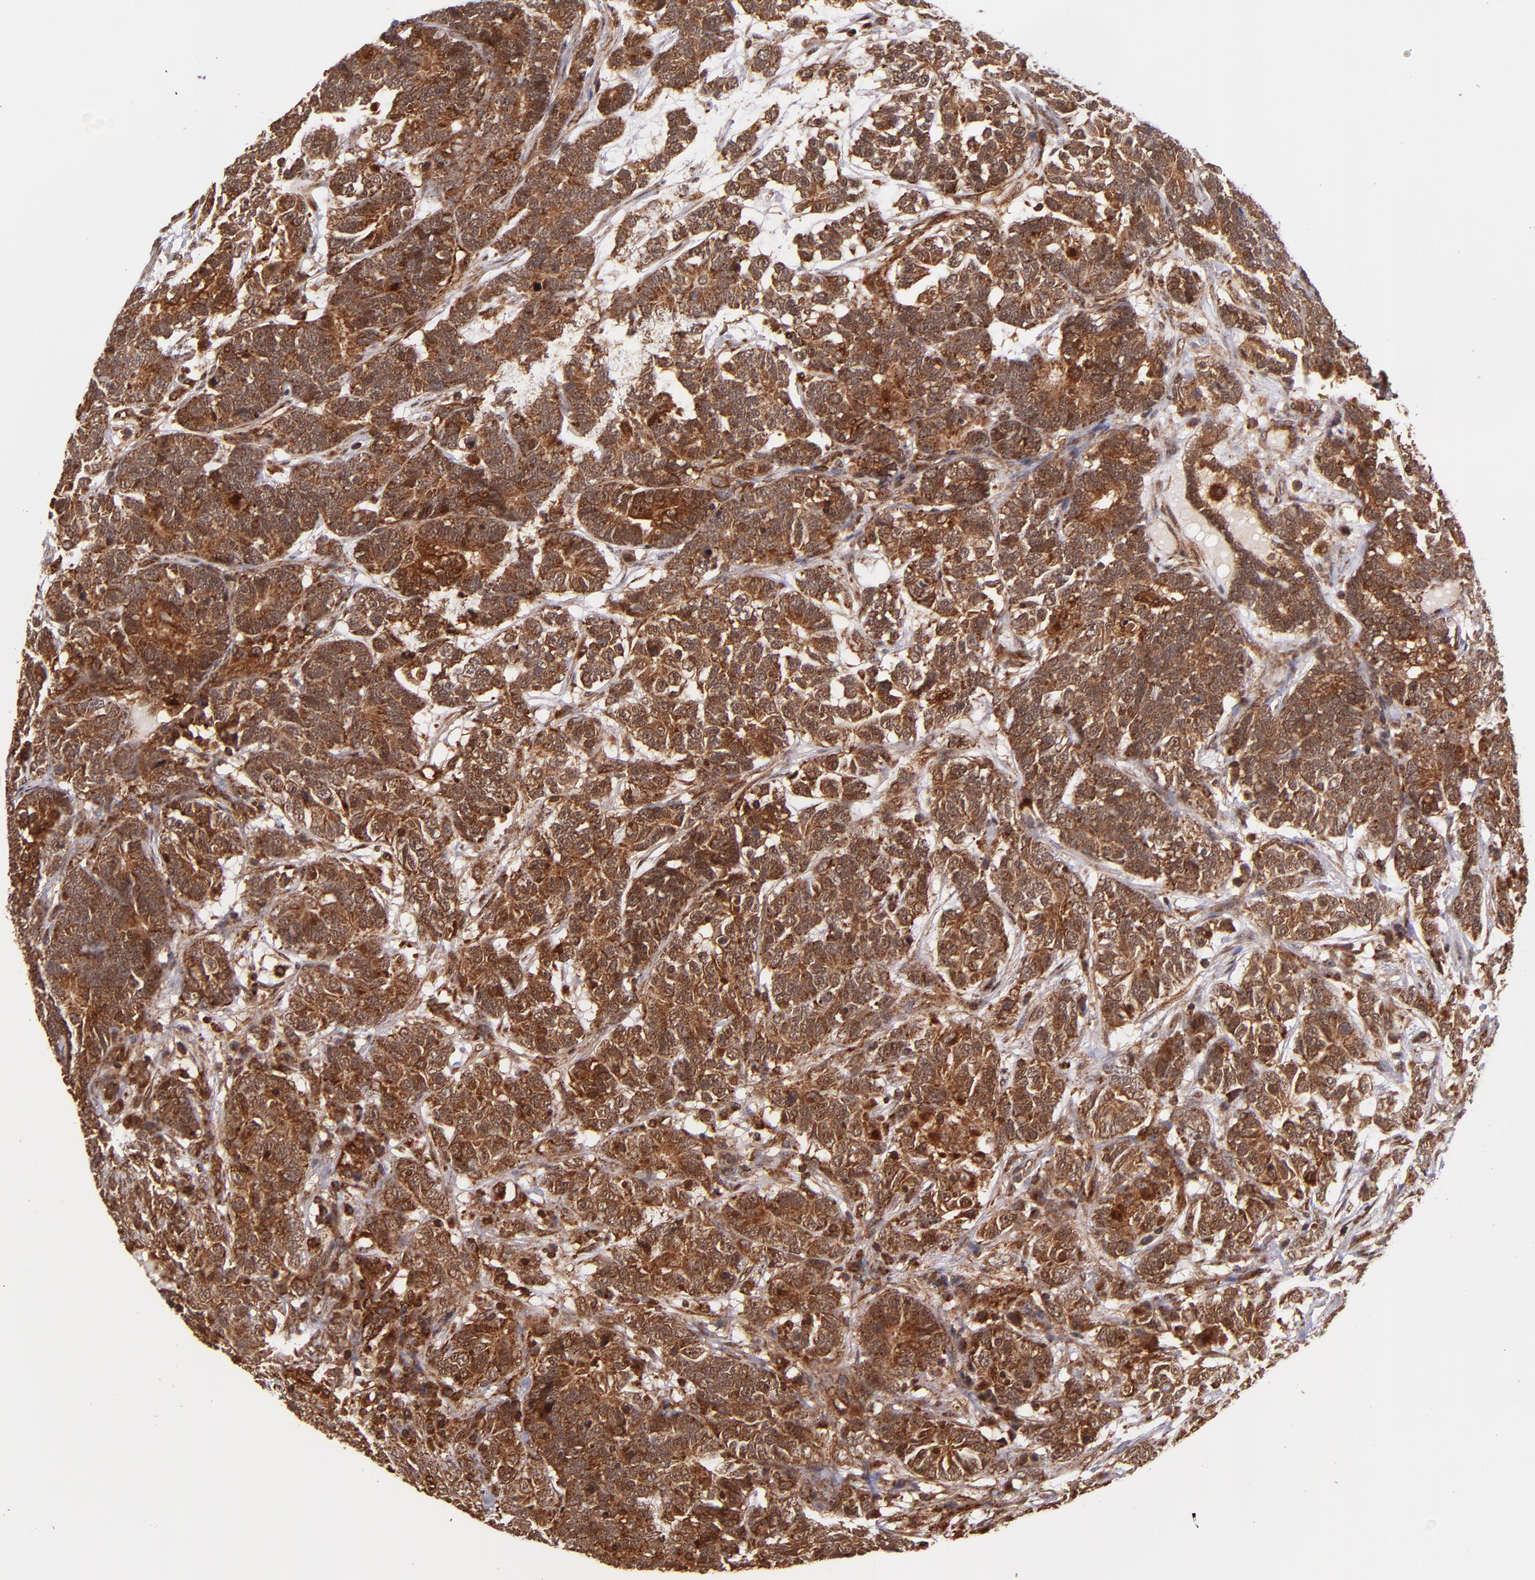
{"staining": {"intensity": "strong", "quantity": ">75%", "location": "cytoplasmic/membranous"}, "tissue": "testis cancer", "cell_type": "Tumor cells", "image_type": "cancer", "snomed": [{"axis": "morphology", "description": "Carcinoma, Embryonal, NOS"}, {"axis": "topography", "description": "Testis"}], "caption": "Immunohistochemical staining of testis cancer (embryonal carcinoma) shows high levels of strong cytoplasmic/membranous protein staining in about >75% of tumor cells.", "gene": "STX8", "patient": {"sex": "male", "age": 26}}